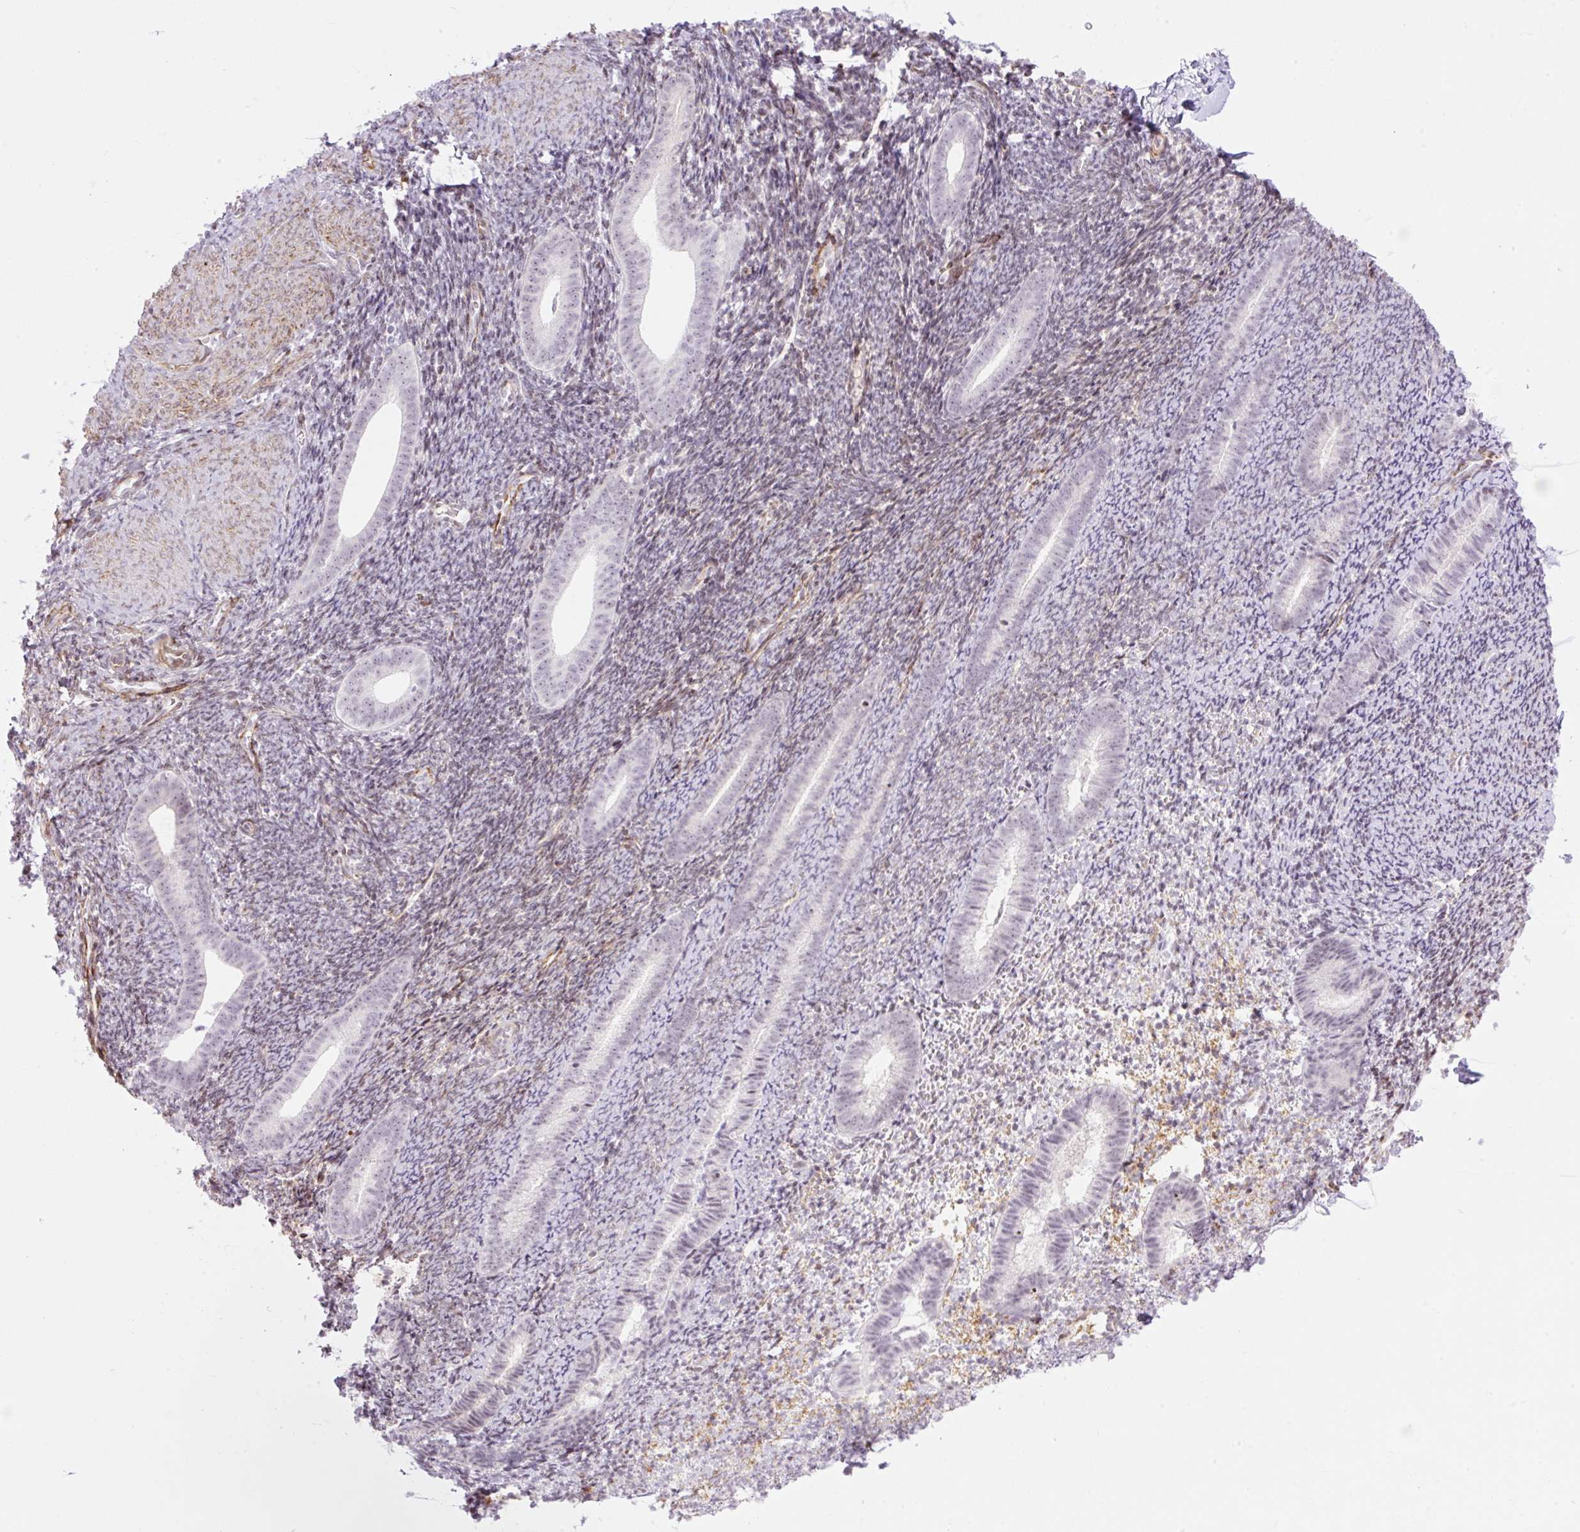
{"staining": {"intensity": "weak", "quantity": "<25%", "location": "nuclear"}, "tissue": "endometrium", "cell_type": "Cells in endometrial stroma", "image_type": "normal", "snomed": [{"axis": "morphology", "description": "Normal tissue, NOS"}, {"axis": "topography", "description": "Endometrium"}], "caption": "Cells in endometrial stroma are negative for brown protein staining in unremarkable endometrium. (DAB (3,3'-diaminobenzidine) immunohistochemistry (IHC), high magnification).", "gene": "ENSG00000268750", "patient": {"sex": "female", "age": 39}}